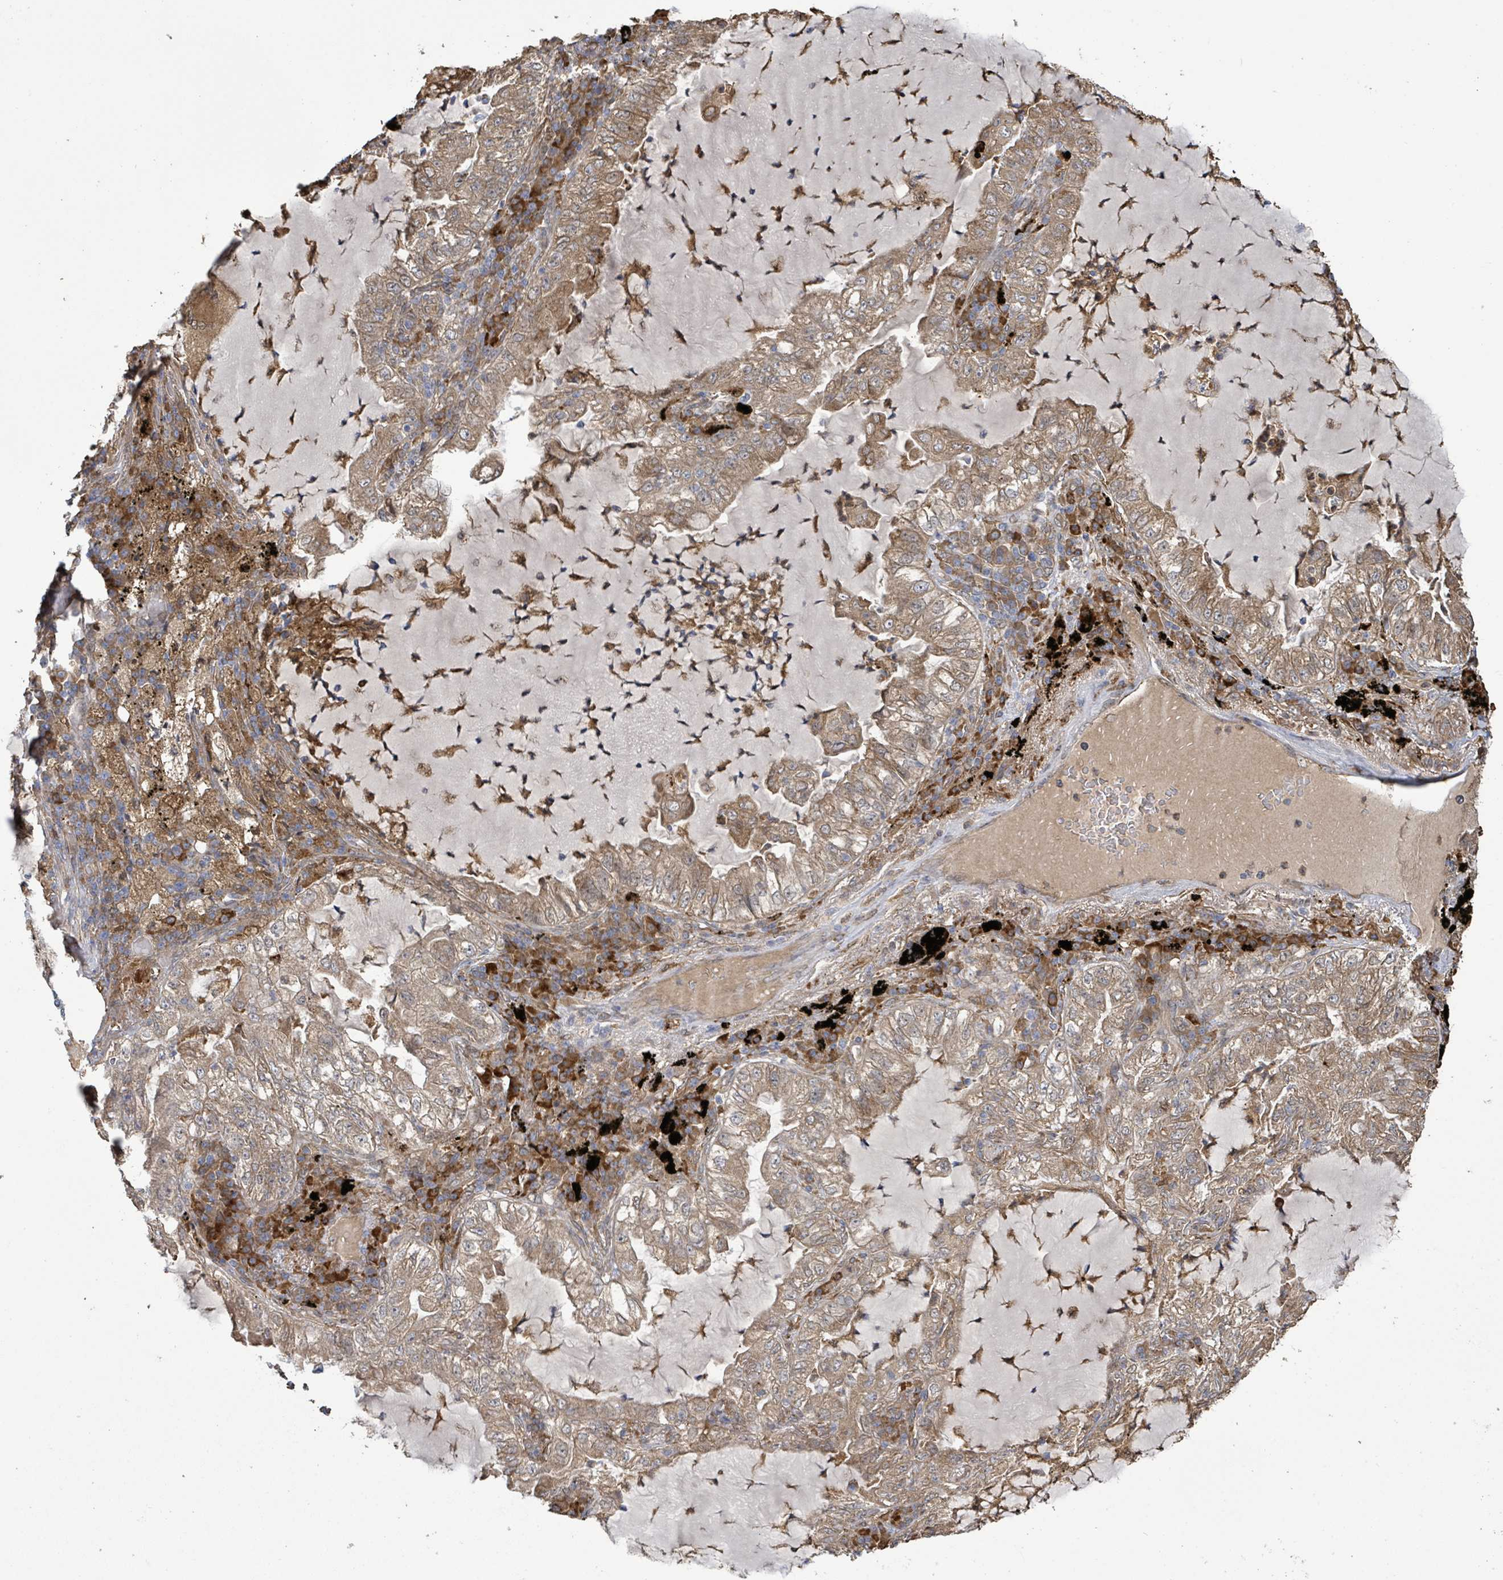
{"staining": {"intensity": "moderate", "quantity": ">75%", "location": "cytoplasmic/membranous"}, "tissue": "lung cancer", "cell_type": "Tumor cells", "image_type": "cancer", "snomed": [{"axis": "morphology", "description": "Adenocarcinoma, NOS"}, {"axis": "topography", "description": "Lung"}], "caption": "Adenocarcinoma (lung) stained with immunohistochemistry (IHC) displays moderate cytoplasmic/membranous positivity in about >75% of tumor cells.", "gene": "ARPIN", "patient": {"sex": "female", "age": 73}}